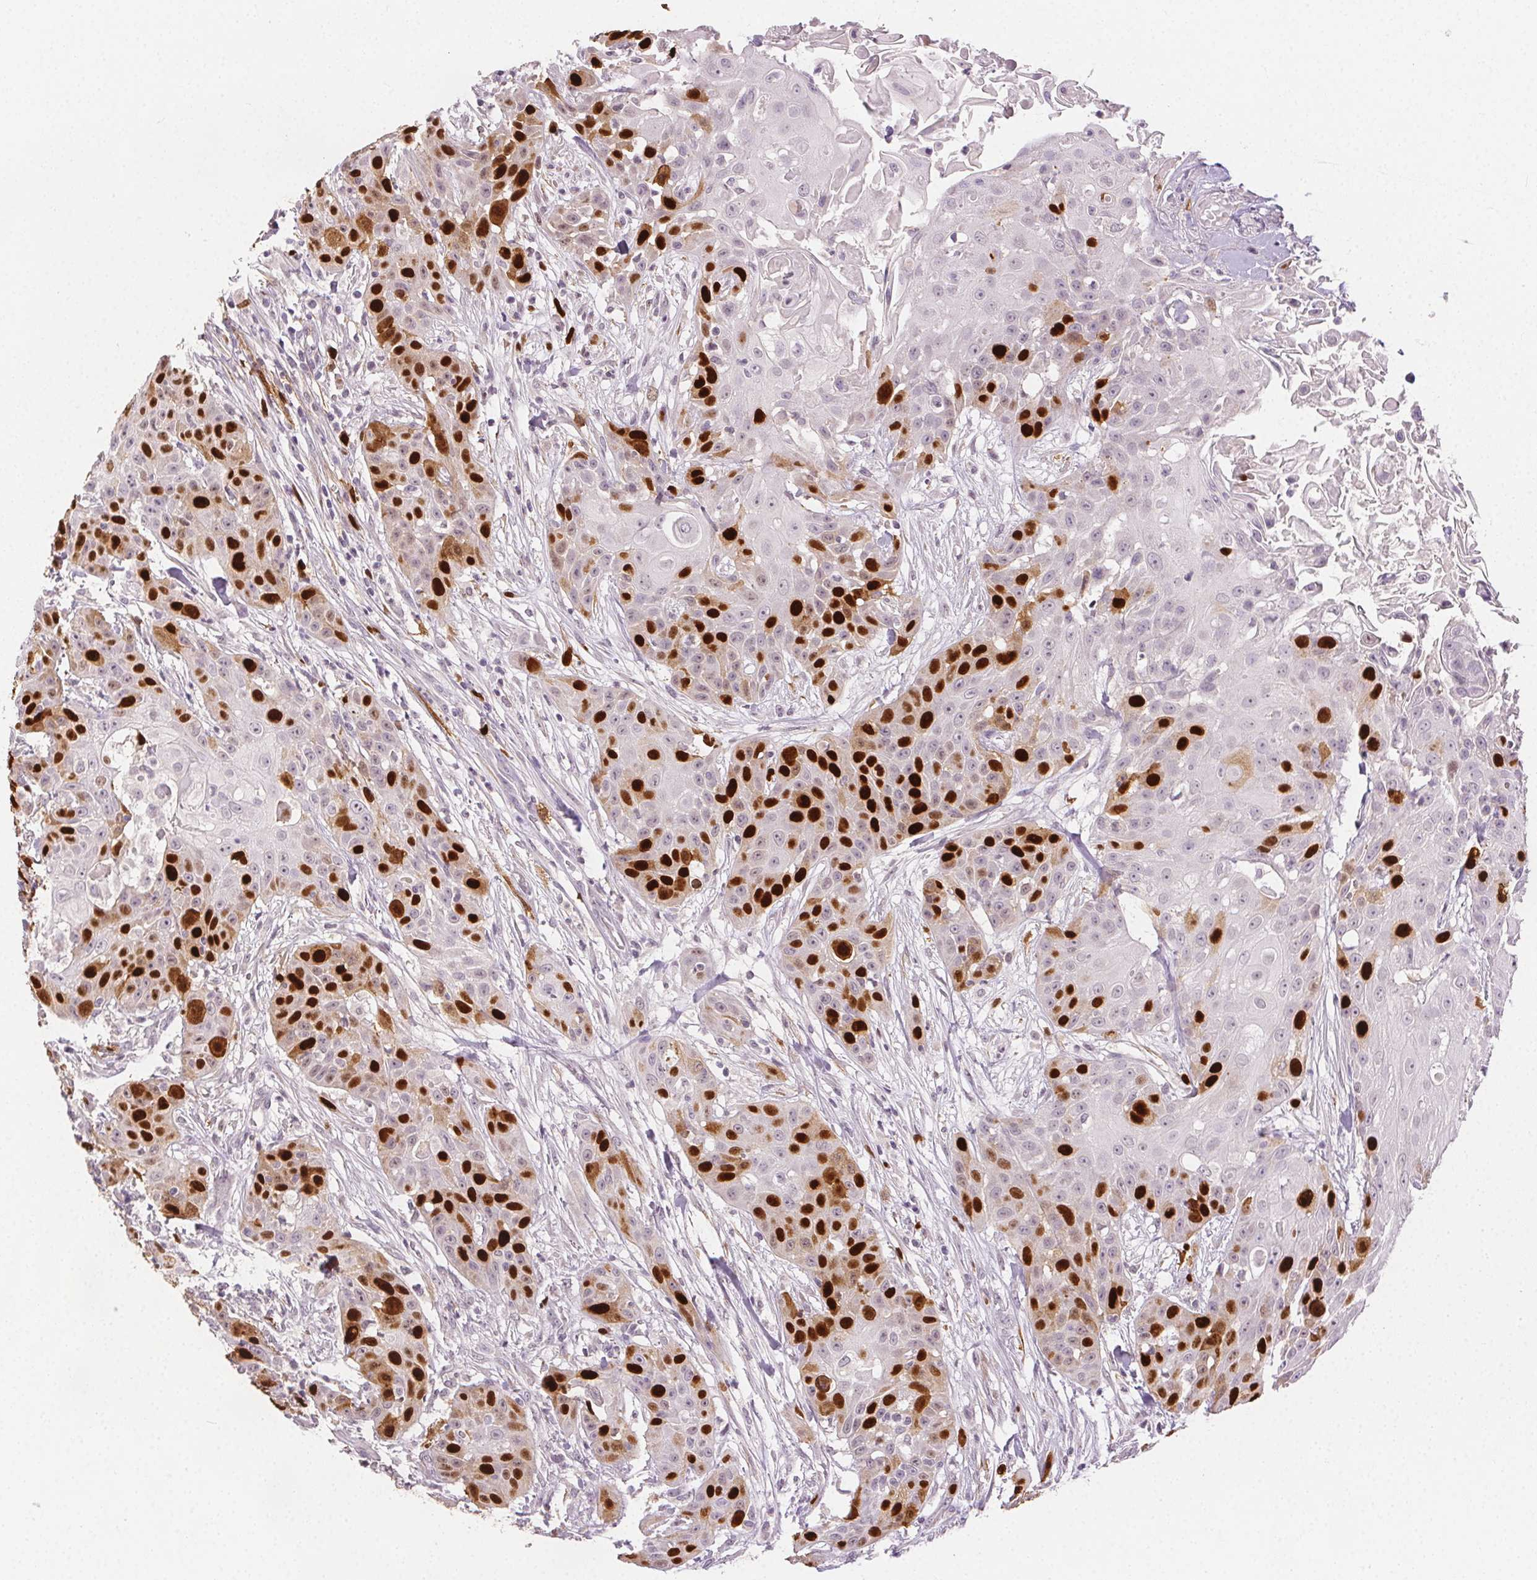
{"staining": {"intensity": "strong", "quantity": "25%-75%", "location": "nuclear"}, "tissue": "head and neck cancer", "cell_type": "Tumor cells", "image_type": "cancer", "snomed": [{"axis": "morphology", "description": "Squamous cell carcinoma, NOS"}, {"axis": "topography", "description": "Oral tissue"}, {"axis": "topography", "description": "Head-Neck"}], "caption": "Brown immunohistochemical staining in squamous cell carcinoma (head and neck) shows strong nuclear staining in about 25%-75% of tumor cells.", "gene": "ANLN", "patient": {"sex": "female", "age": 55}}